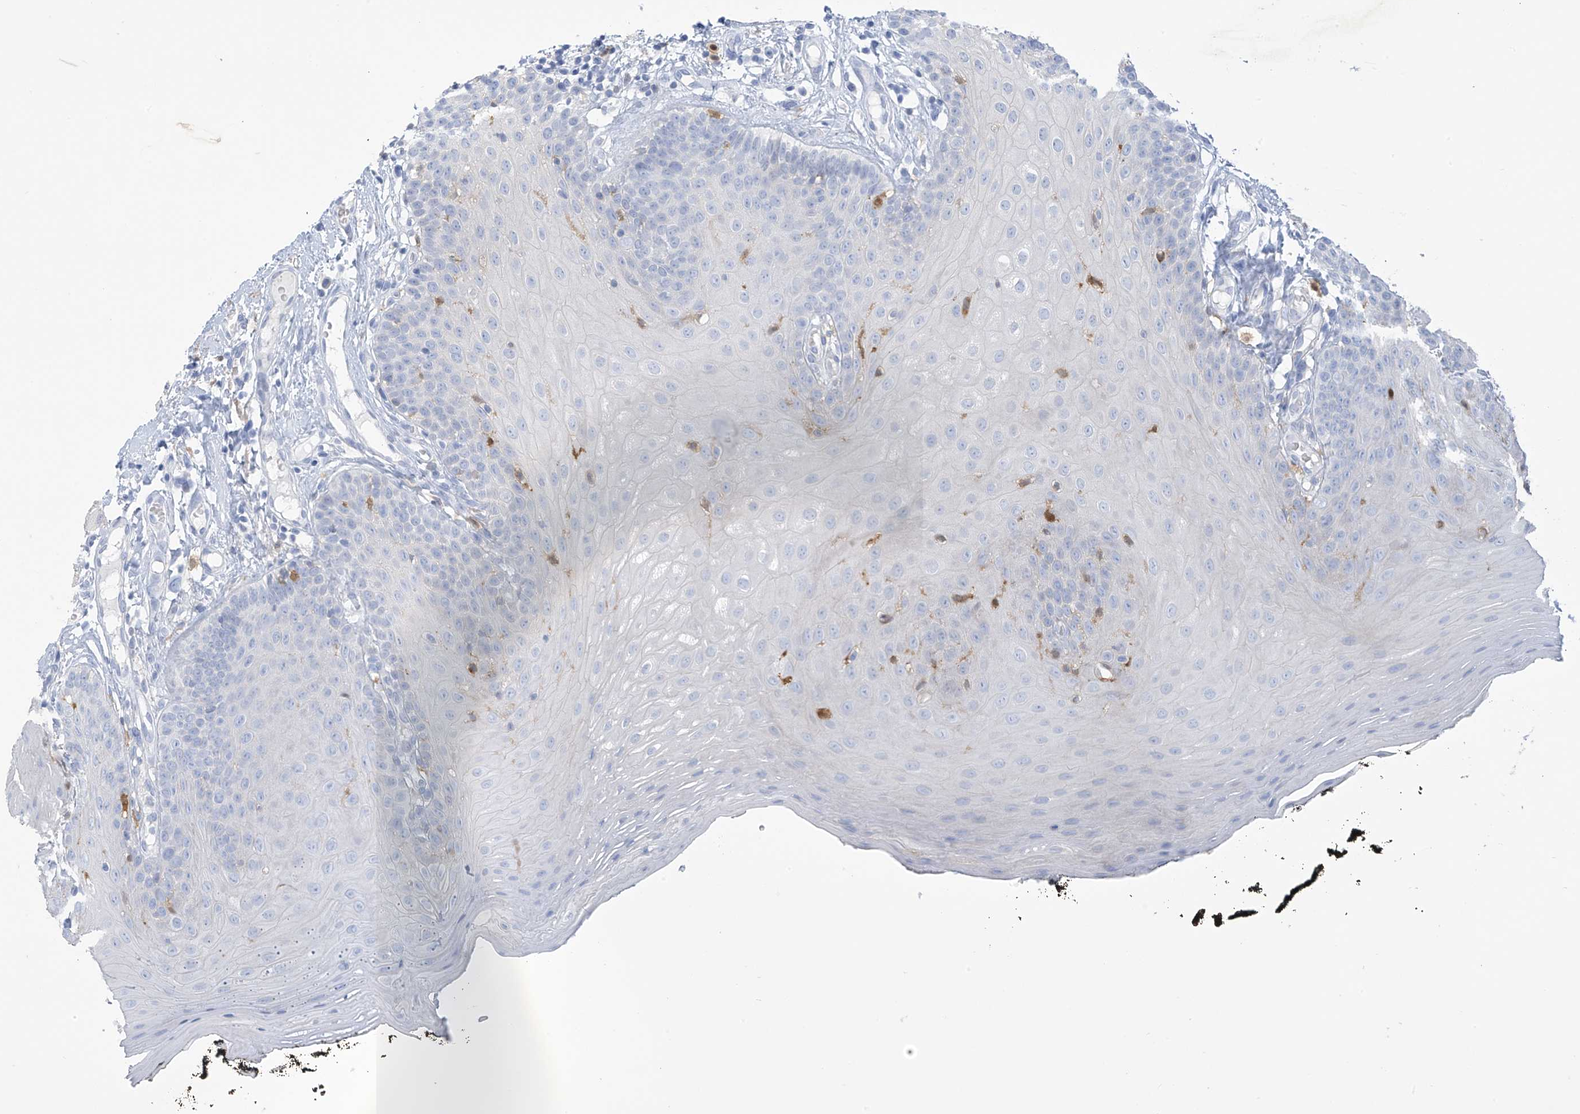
{"staining": {"intensity": "negative", "quantity": "none", "location": "none"}, "tissue": "oral mucosa", "cell_type": "Squamous epithelial cells", "image_type": "normal", "snomed": [{"axis": "morphology", "description": "Normal tissue, NOS"}, {"axis": "topography", "description": "Oral tissue"}], "caption": "Immunohistochemistry histopathology image of benign oral mucosa: human oral mucosa stained with DAB exhibits no significant protein staining in squamous epithelial cells.", "gene": "TRMT2B", "patient": {"sex": "male", "age": 74}}